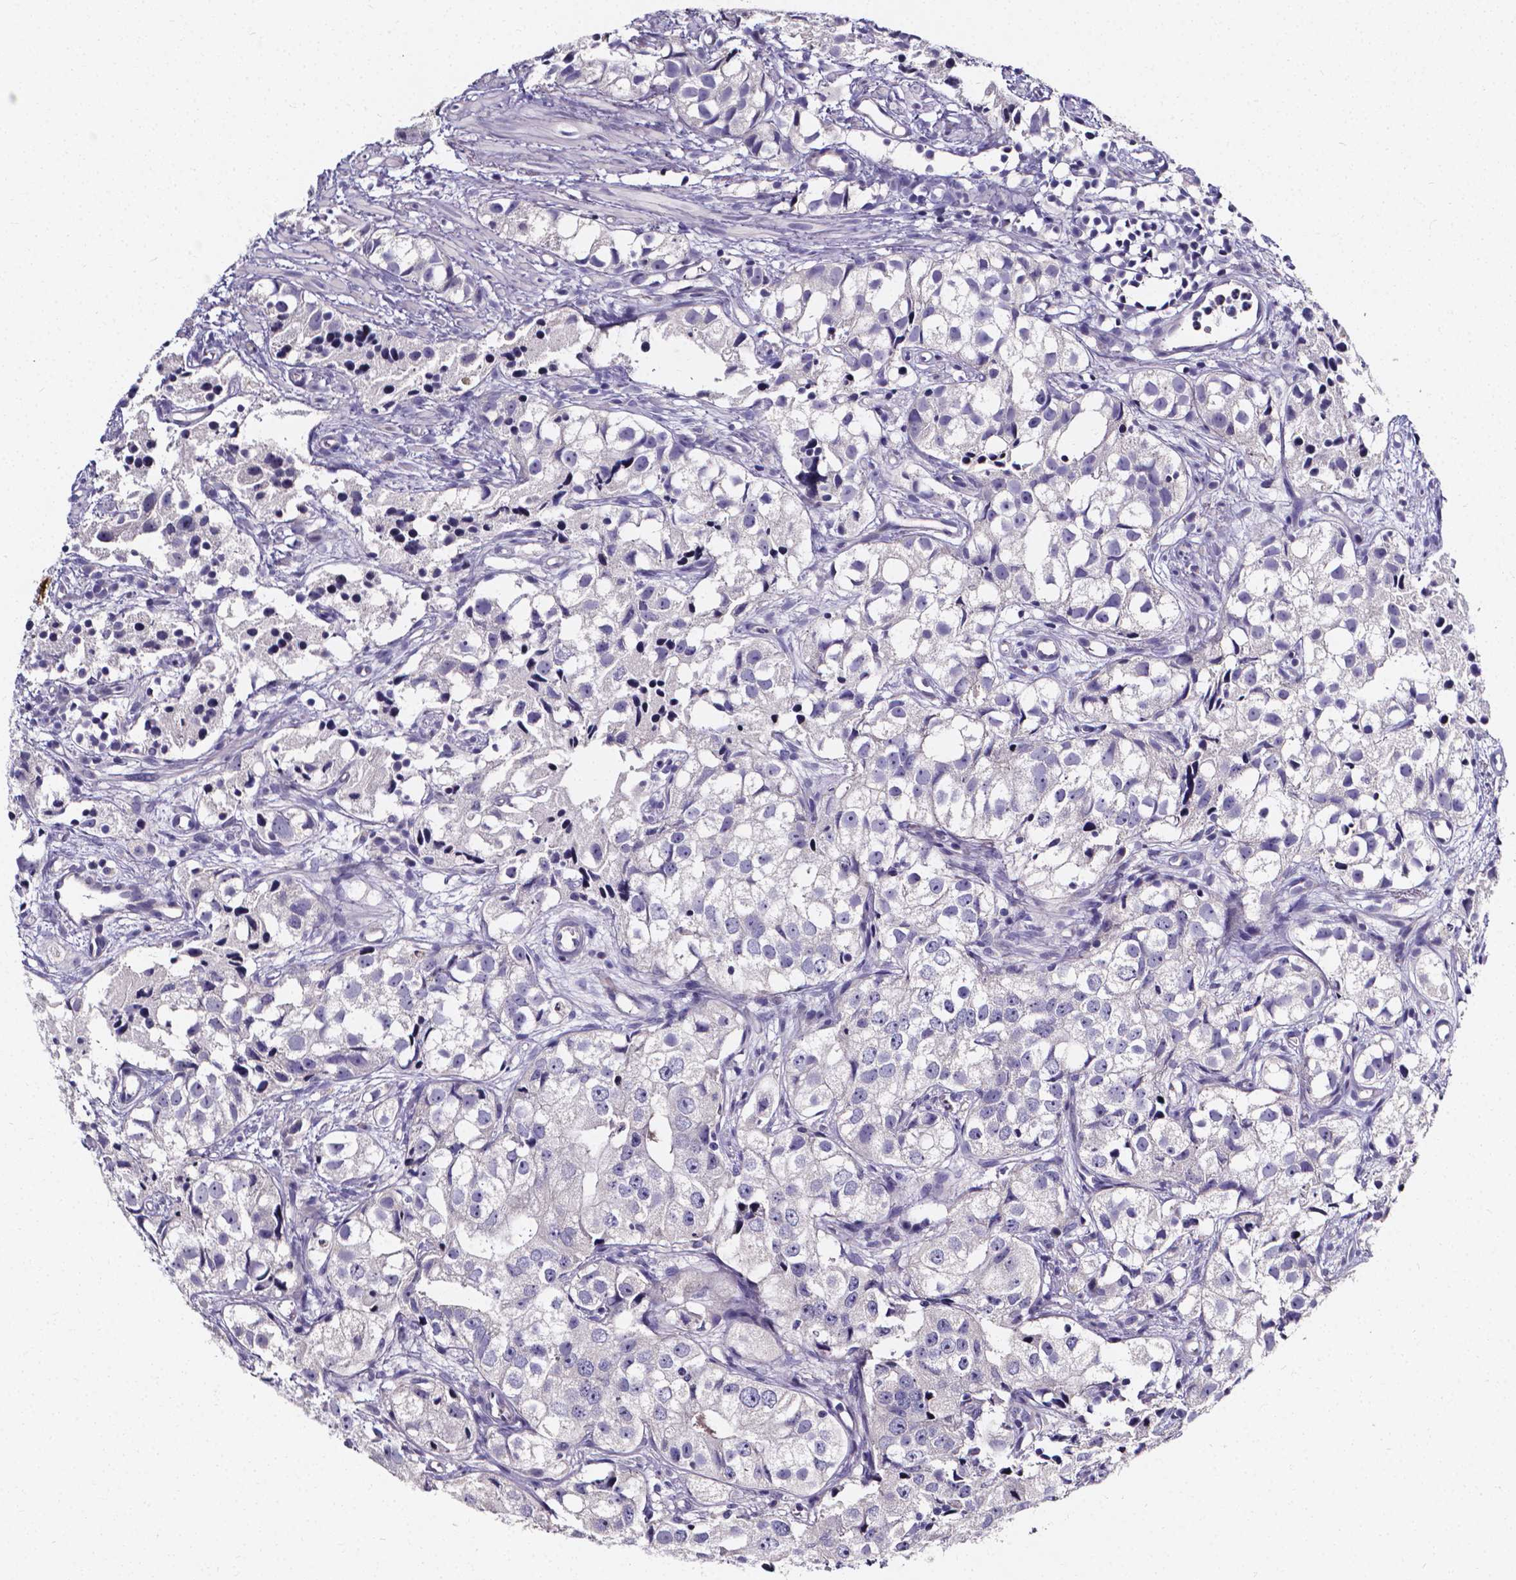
{"staining": {"intensity": "negative", "quantity": "none", "location": "none"}, "tissue": "prostate cancer", "cell_type": "Tumor cells", "image_type": "cancer", "snomed": [{"axis": "morphology", "description": "Adenocarcinoma, High grade"}, {"axis": "topography", "description": "Prostate"}], "caption": "The micrograph demonstrates no staining of tumor cells in high-grade adenocarcinoma (prostate).", "gene": "CACNG8", "patient": {"sex": "male", "age": 68}}